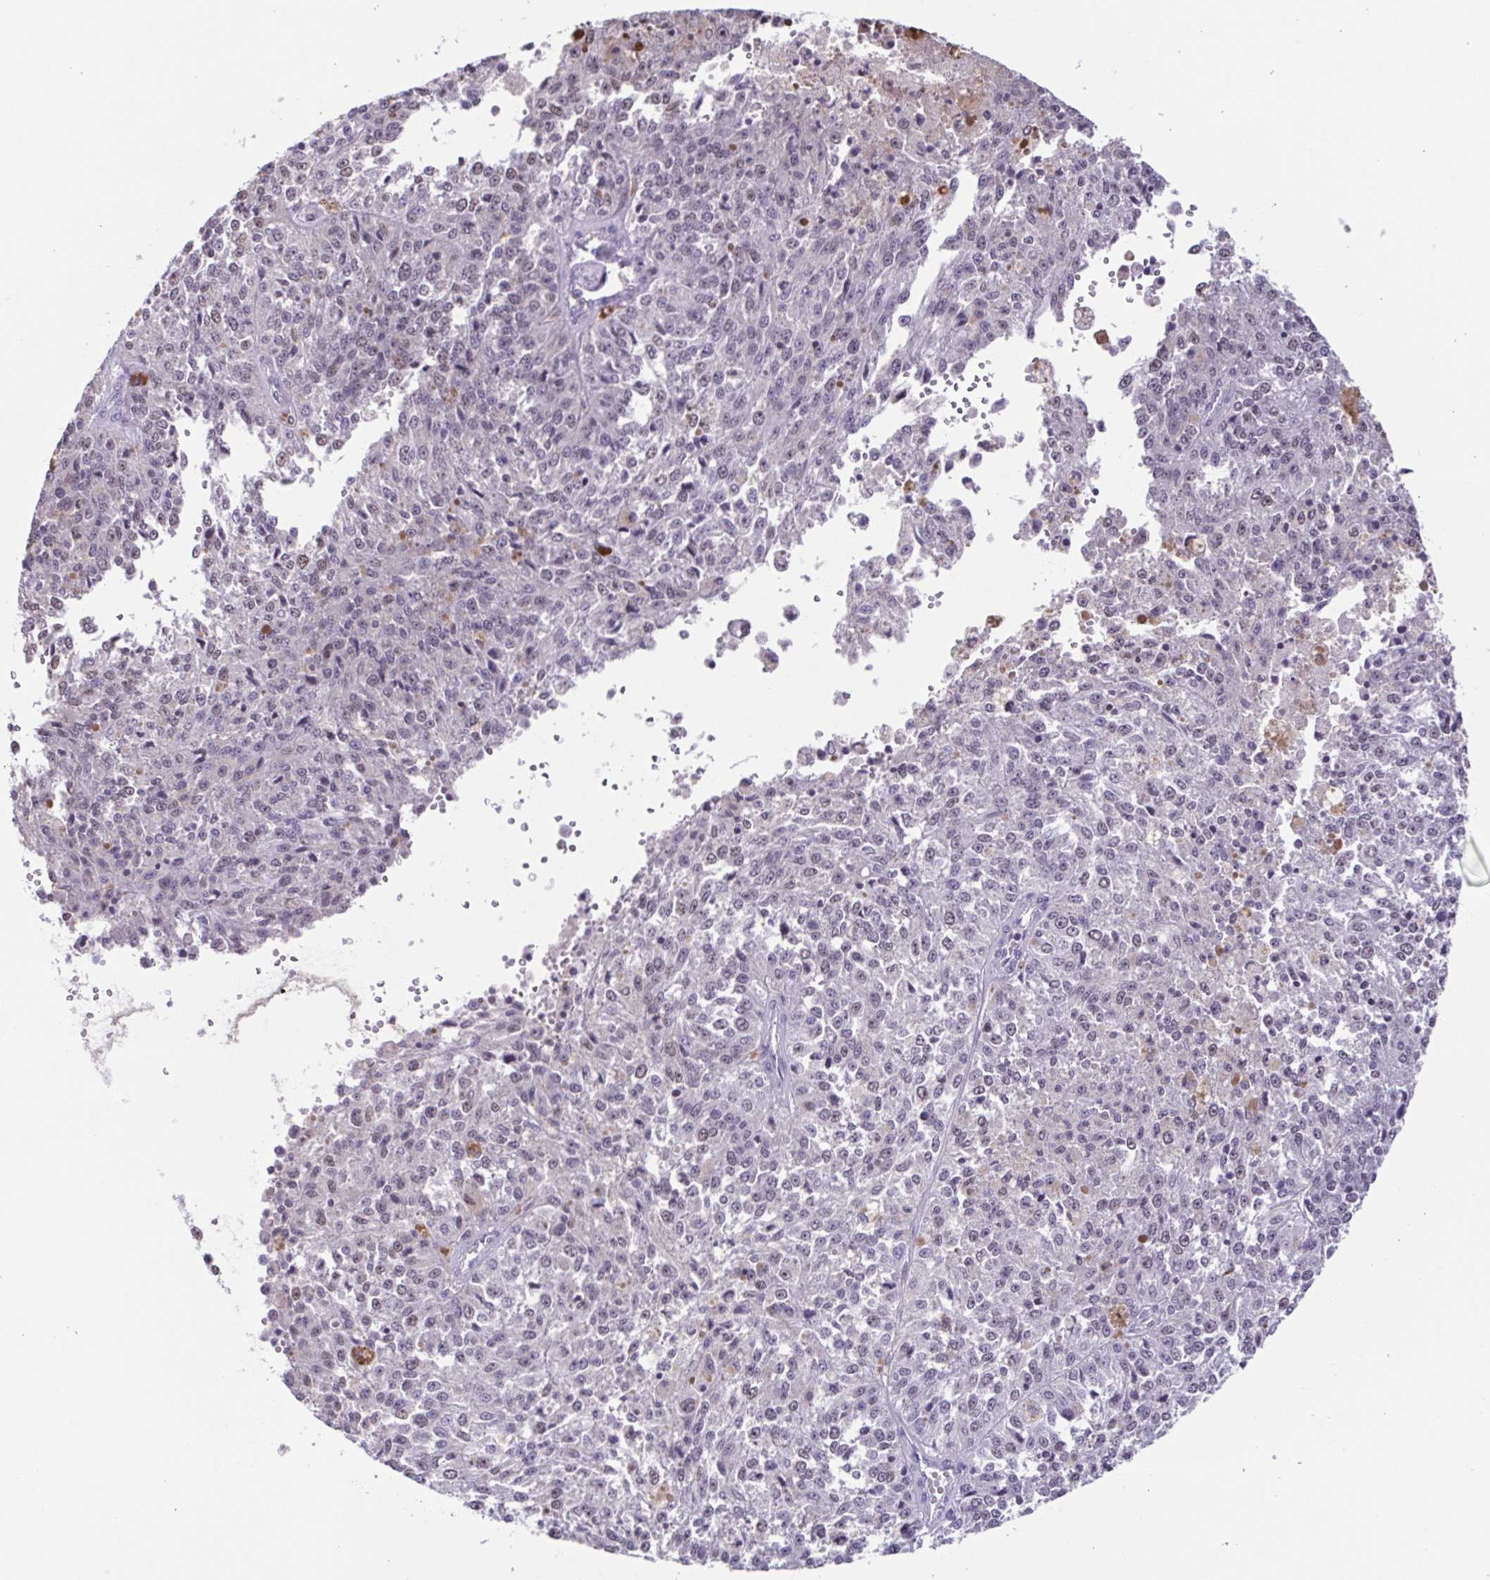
{"staining": {"intensity": "negative", "quantity": "none", "location": "none"}, "tissue": "melanoma", "cell_type": "Tumor cells", "image_type": "cancer", "snomed": [{"axis": "morphology", "description": "Malignant melanoma, Metastatic site"}, {"axis": "topography", "description": "Lymph node"}], "caption": "There is no significant staining in tumor cells of malignant melanoma (metastatic site).", "gene": "ACTRT3", "patient": {"sex": "female", "age": 64}}